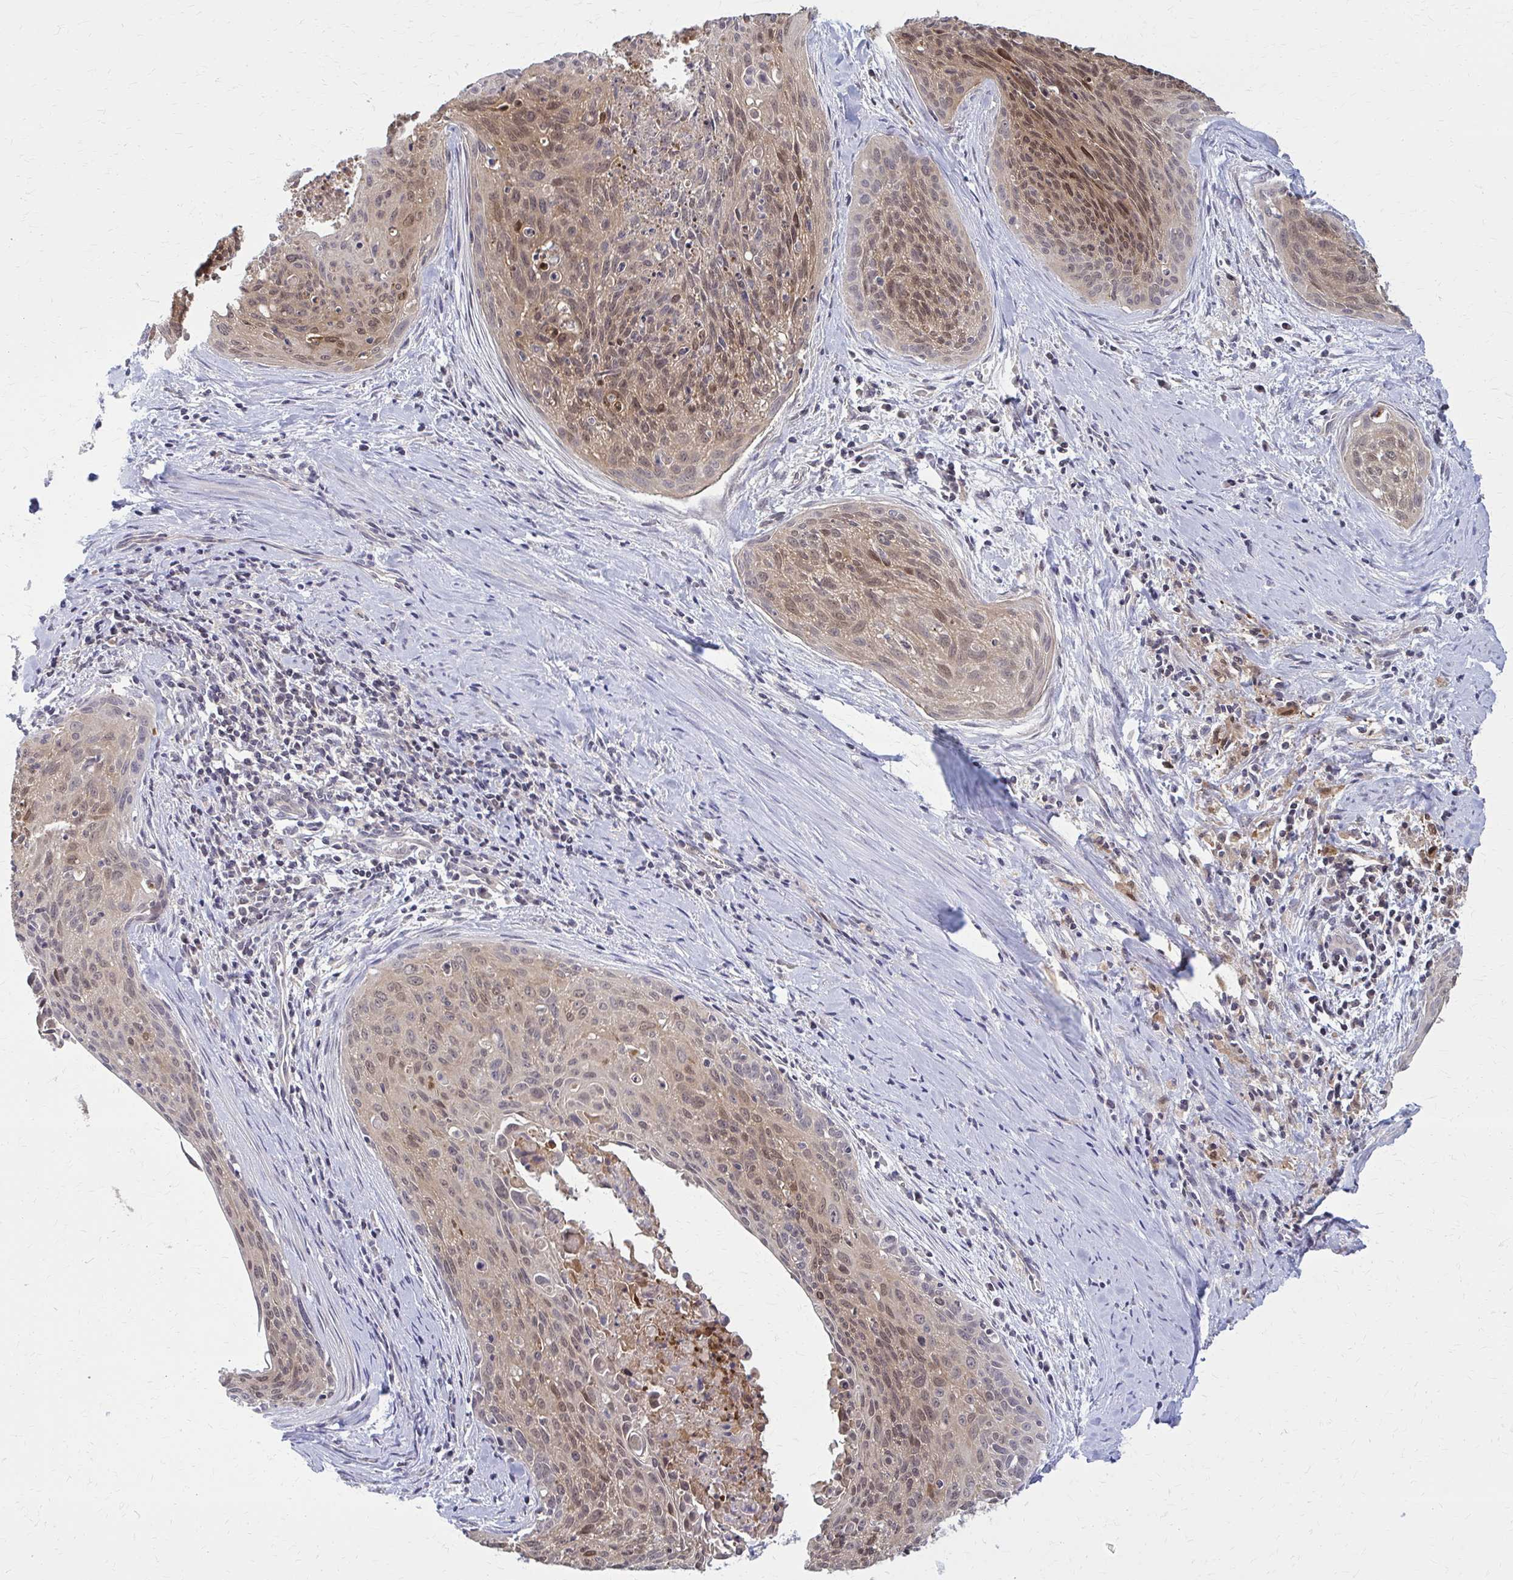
{"staining": {"intensity": "moderate", "quantity": ">75%", "location": "cytoplasmic/membranous,nuclear"}, "tissue": "cervical cancer", "cell_type": "Tumor cells", "image_type": "cancer", "snomed": [{"axis": "morphology", "description": "Squamous cell carcinoma, NOS"}, {"axis": "topography", "description": "Cervix"}], "caption": "Immunohistochemistry (IHC) micrograph of neoplastic tissue: squamous cell carcinoma (cervical) stained using IHC shows medium levels of moderate protein expression localized specifically in the cytoplasmic/membranous and nuclear of tumor cells, appearing as a cytoplasmic/membranous and nuclear brown color.", "gene": "DBI", "patient": {"sex": "female", "age": 55}}